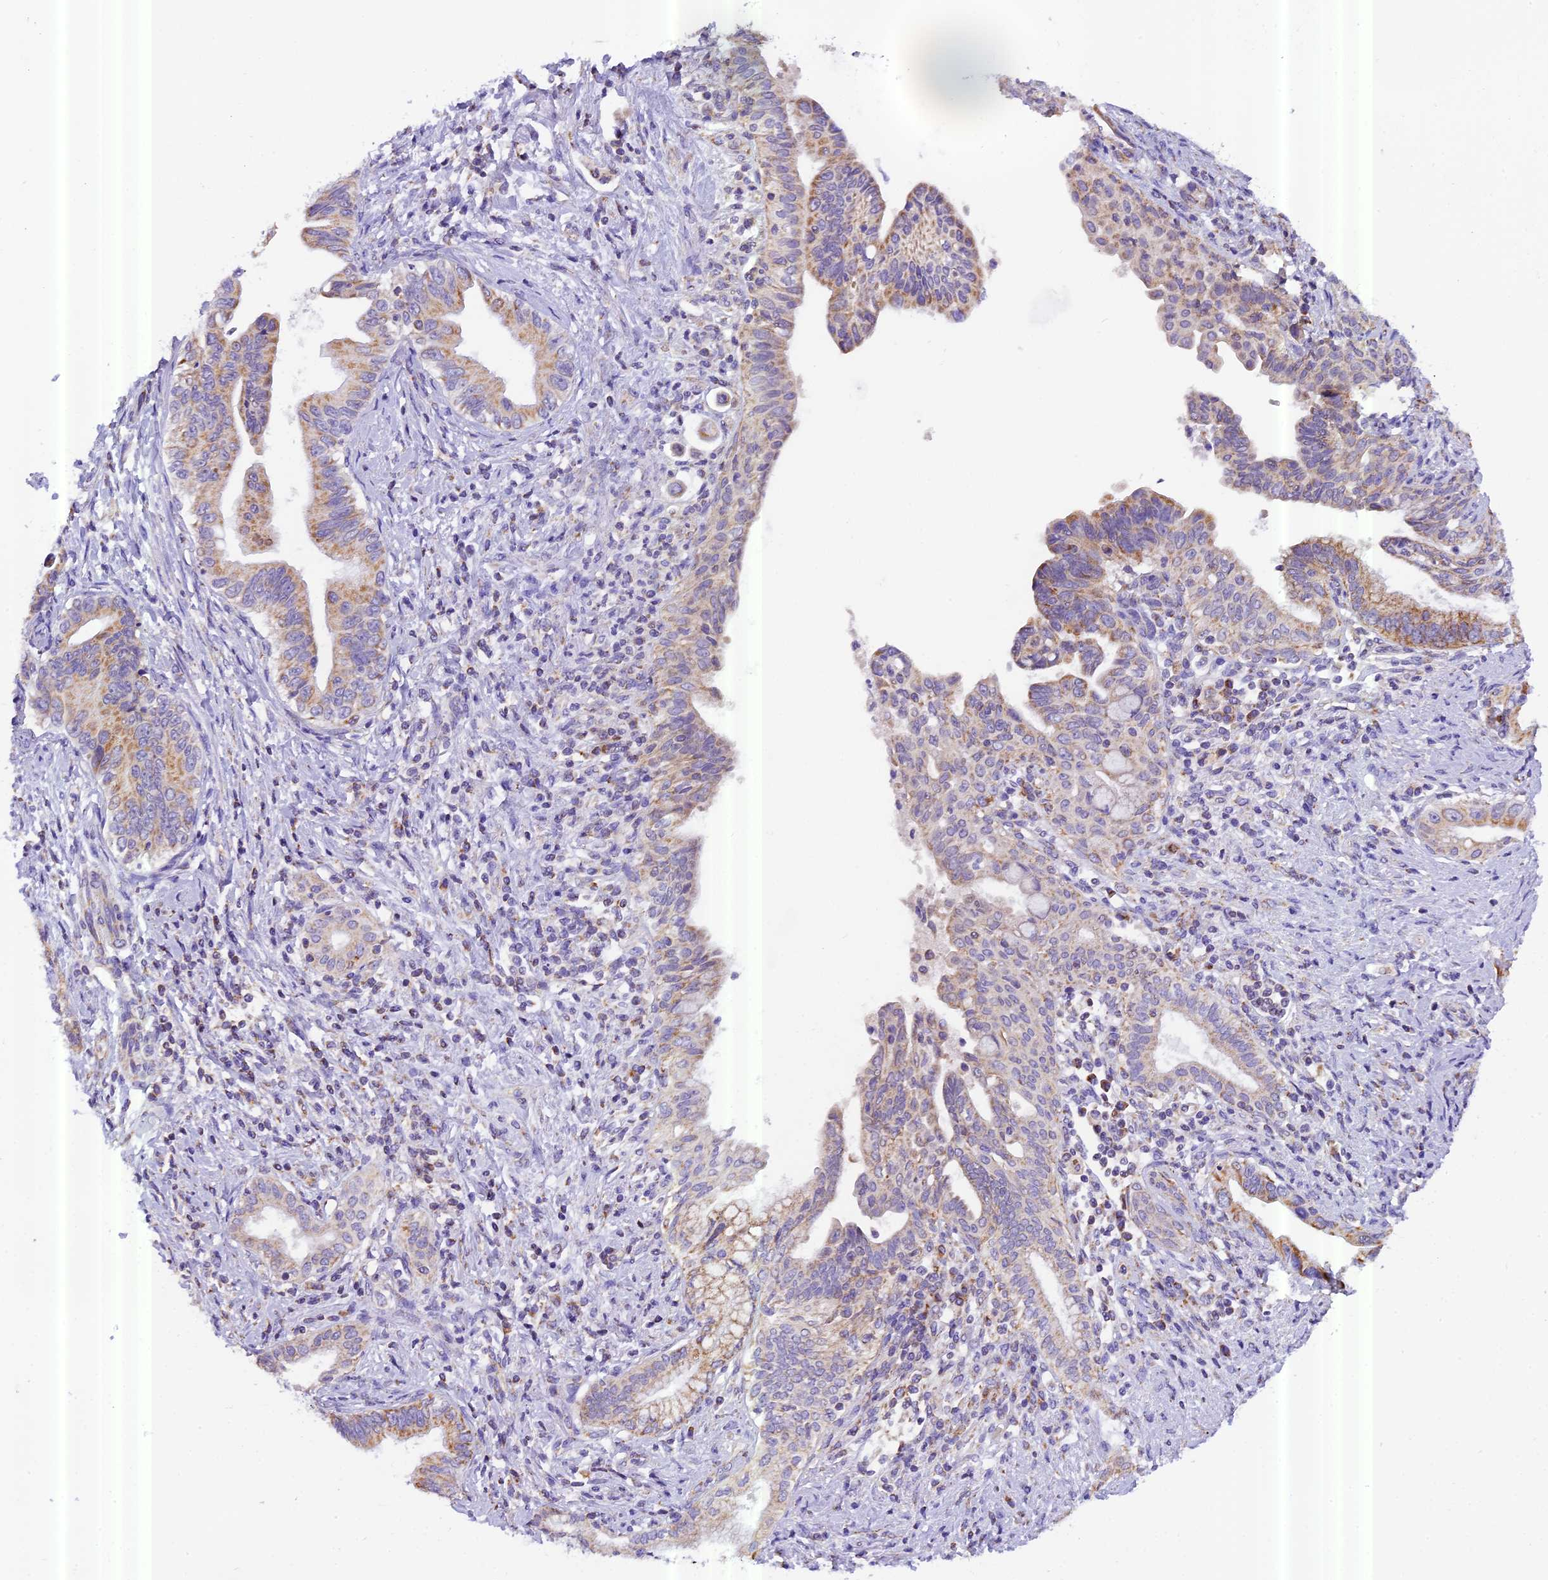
{"staining": {"intensity": "weak", "quantity": "25%-75%", "location": "cytoplasmic/membranous"}, "tissue": "pancreatic cancer", "cell_type": "Tumor cells", "image_type": "cancer", "snomed": [{"axis": "morphology", "description": "Adenocarcinoma, NOS"}, {"axis": "topography", "description": "Pancreas"}], "caption": "Approximately 25%-75% of tumor cells in pancreatic cancer (adenocarcinoma) demonstrate weak cytoplasmic/membranous protein expression as visualized by brown immunohistochemical staining.", "gene": "MGME1", "patient": {"sex": "female", "age": 55}}